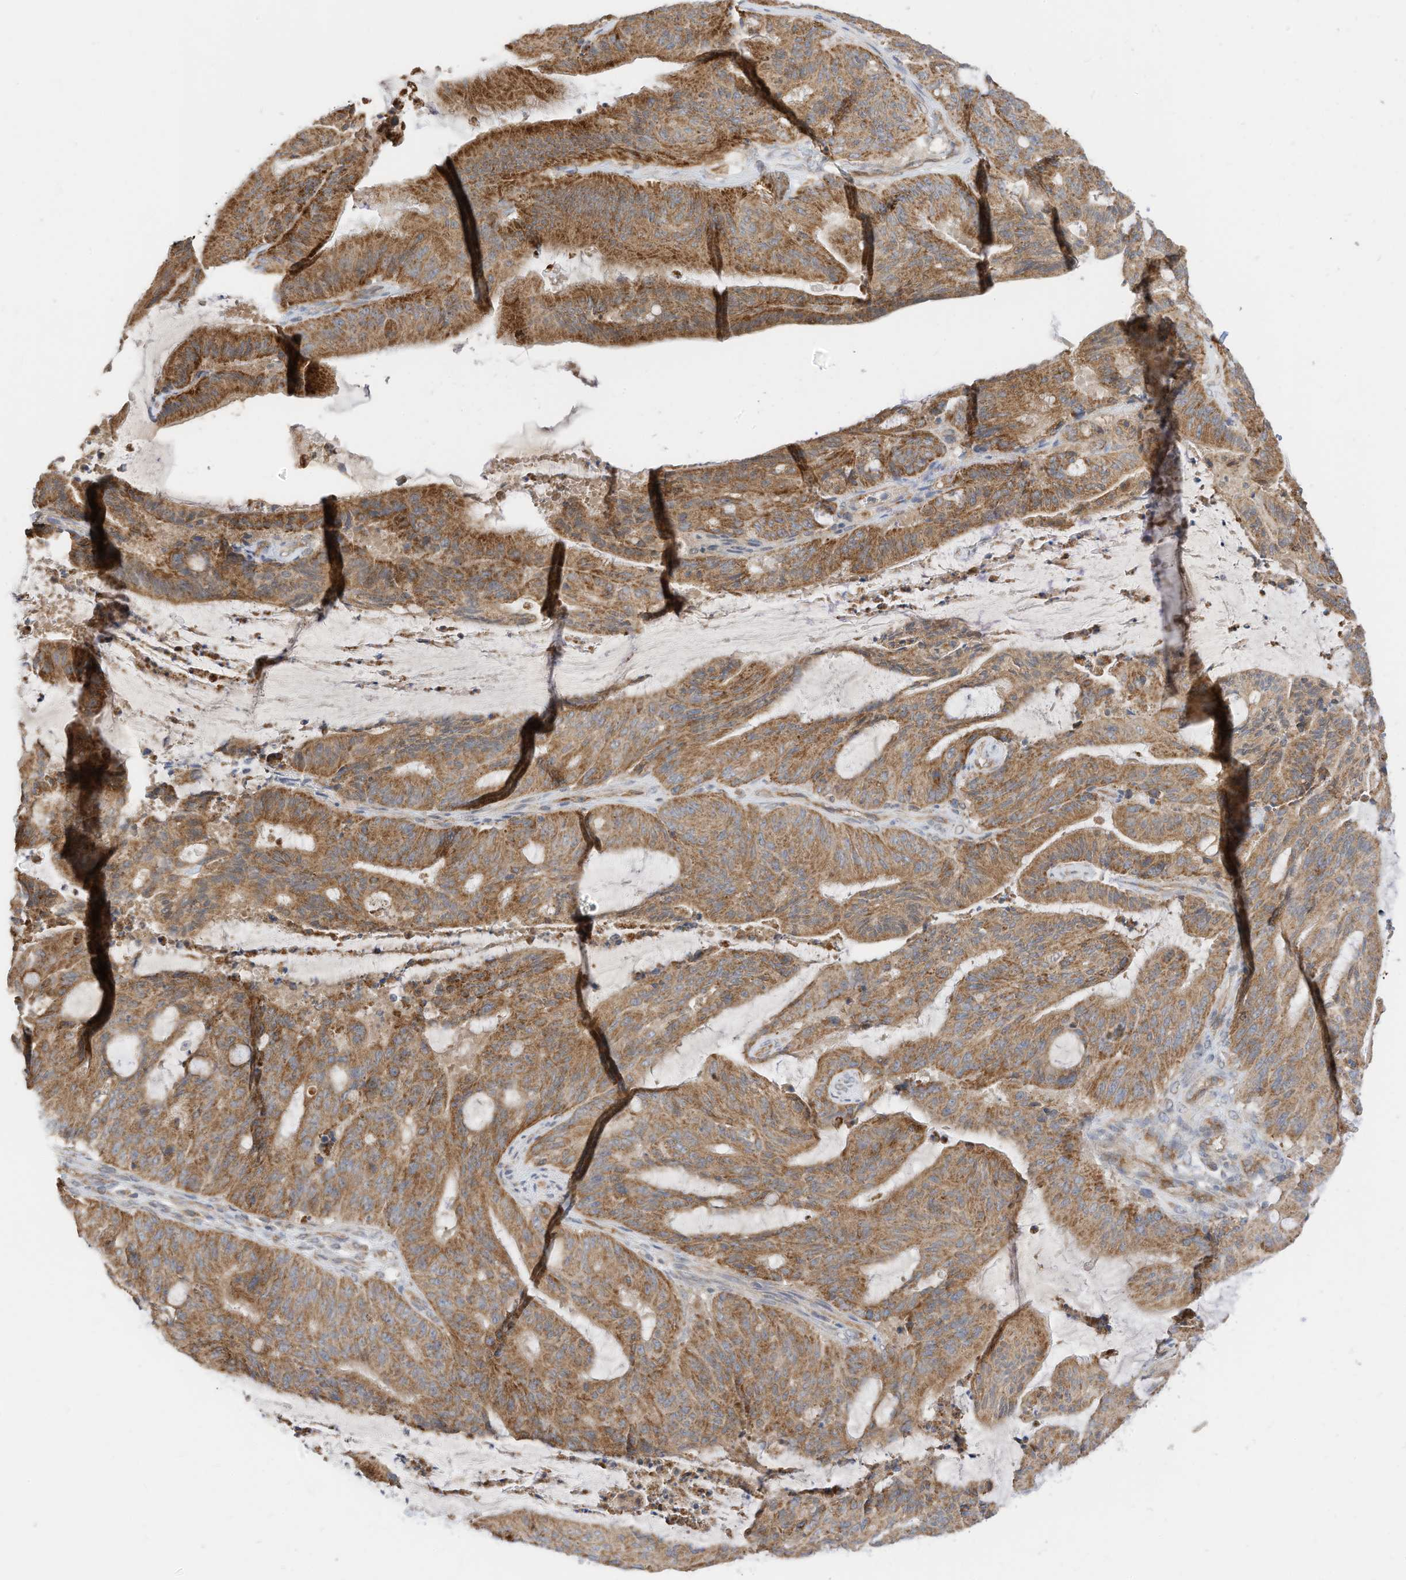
{"staining": {"intensity": "moderate", "quantity": ">75%", "location": "cytoplasmic/membranous"}, "tissue": "liver cancer", "cell_type": "Tumor cells", "image_type": "cancer", "snomed": [{"axis": "morphology", "description": "Normal tissue, NOS"}, {"axis": "morphology", "description": "Cholangiocarcinoma"}, {"axis": "topography", "description": "Liver"}, {"axis": "topography", "description": "Peripheral nerve tissue"}], "caption": "Immunohistochemistry photomicrograph of human liver cancer (cholangiocarcinoma) stained for a protein (brown), which reveals medium levels of moderate cytoplasmic/membranous staining in about >75% of tumor cells.", "gene": "METTL6", "patient": {"sex": "female", "age": 73}}